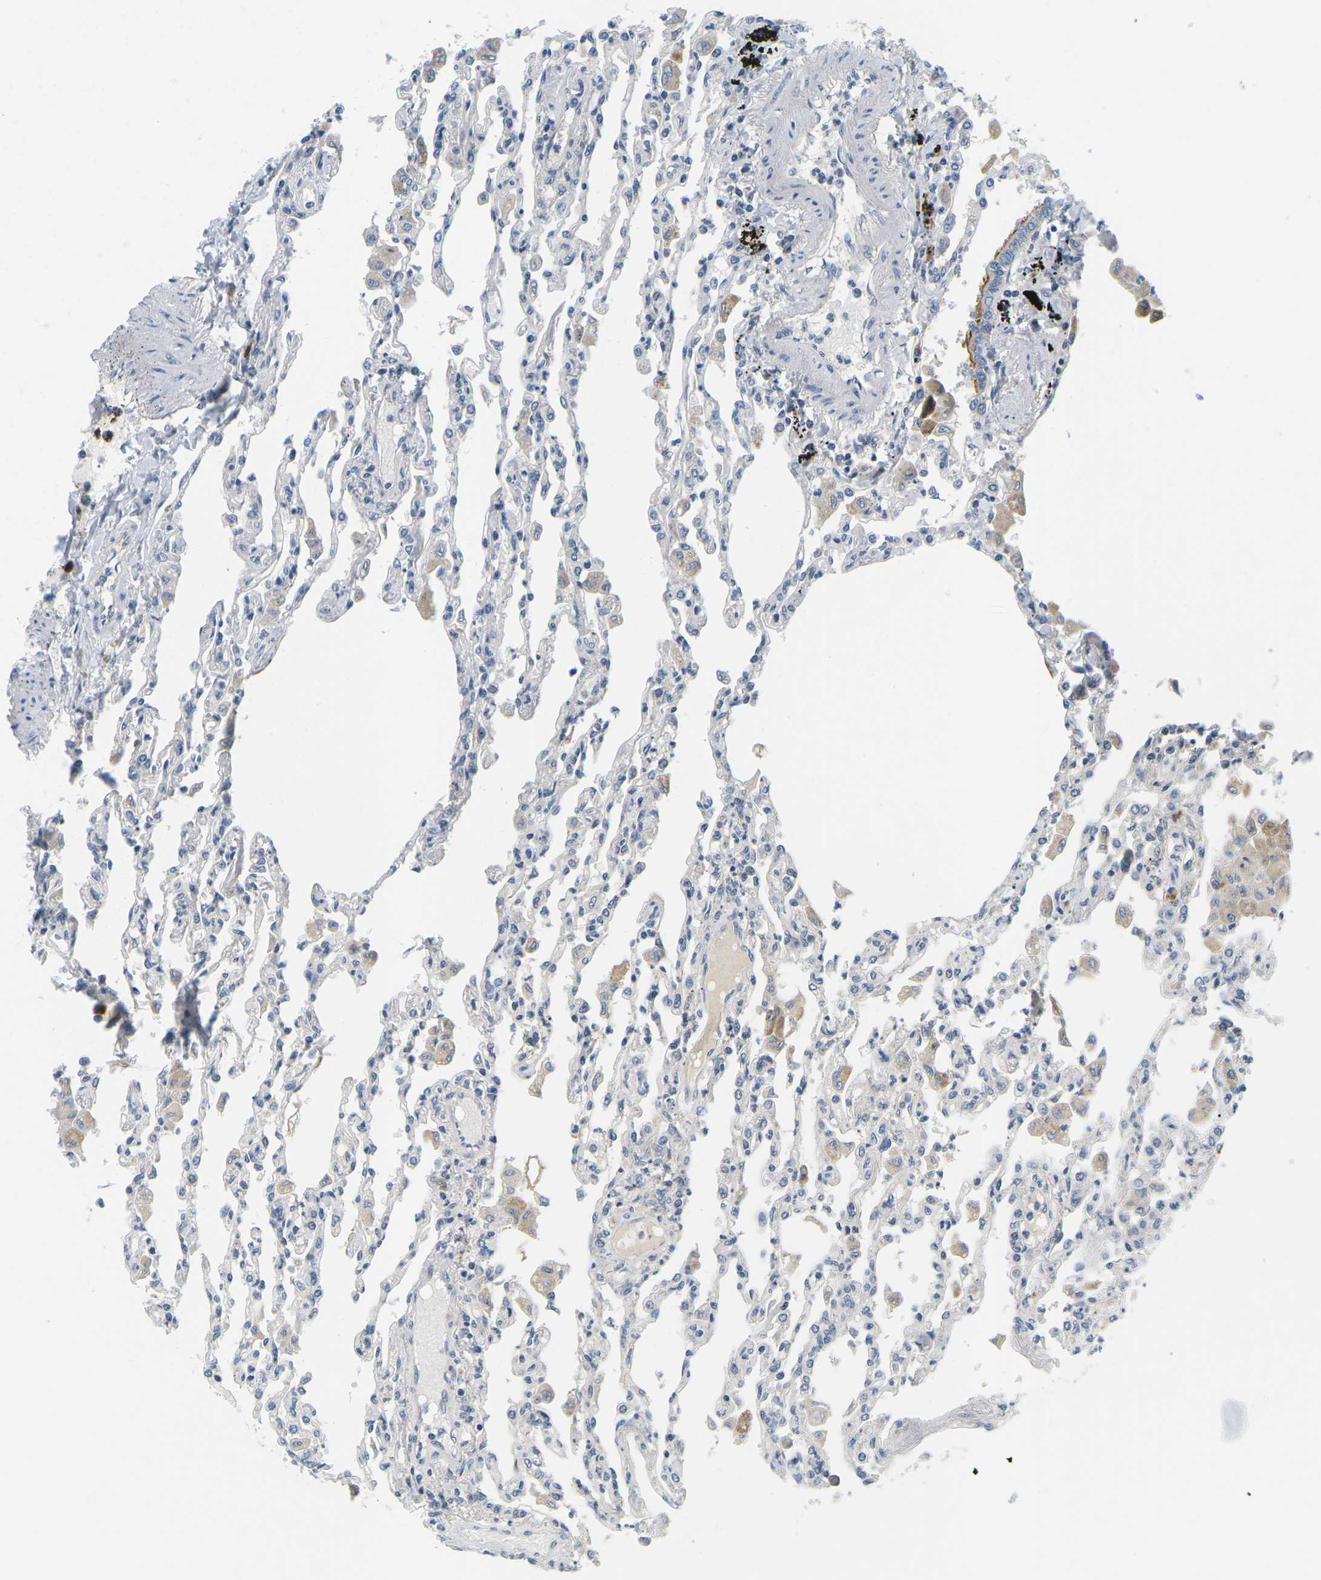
{"staining": {"intensity": "negative", "quantity": "none", "location": "none"}, "tissue": "lung", "cell_type": "Alveolar cells", "image_type": "normal", "snomed": [{"axis": "morphology", "description": "Normal tissue, NOS"}, {"axis": "topography", "description": "Bronchus"}, {"axis": "topography", "description": "Lung"}], "caption": "High power microscopy photomicrograph of an immunohistochemistry (IHC) image of normal lung, revealing no significant expression in alveolar cells.", "gene": "EVA1C", "patient": {"sex": "female", "age": 49}}